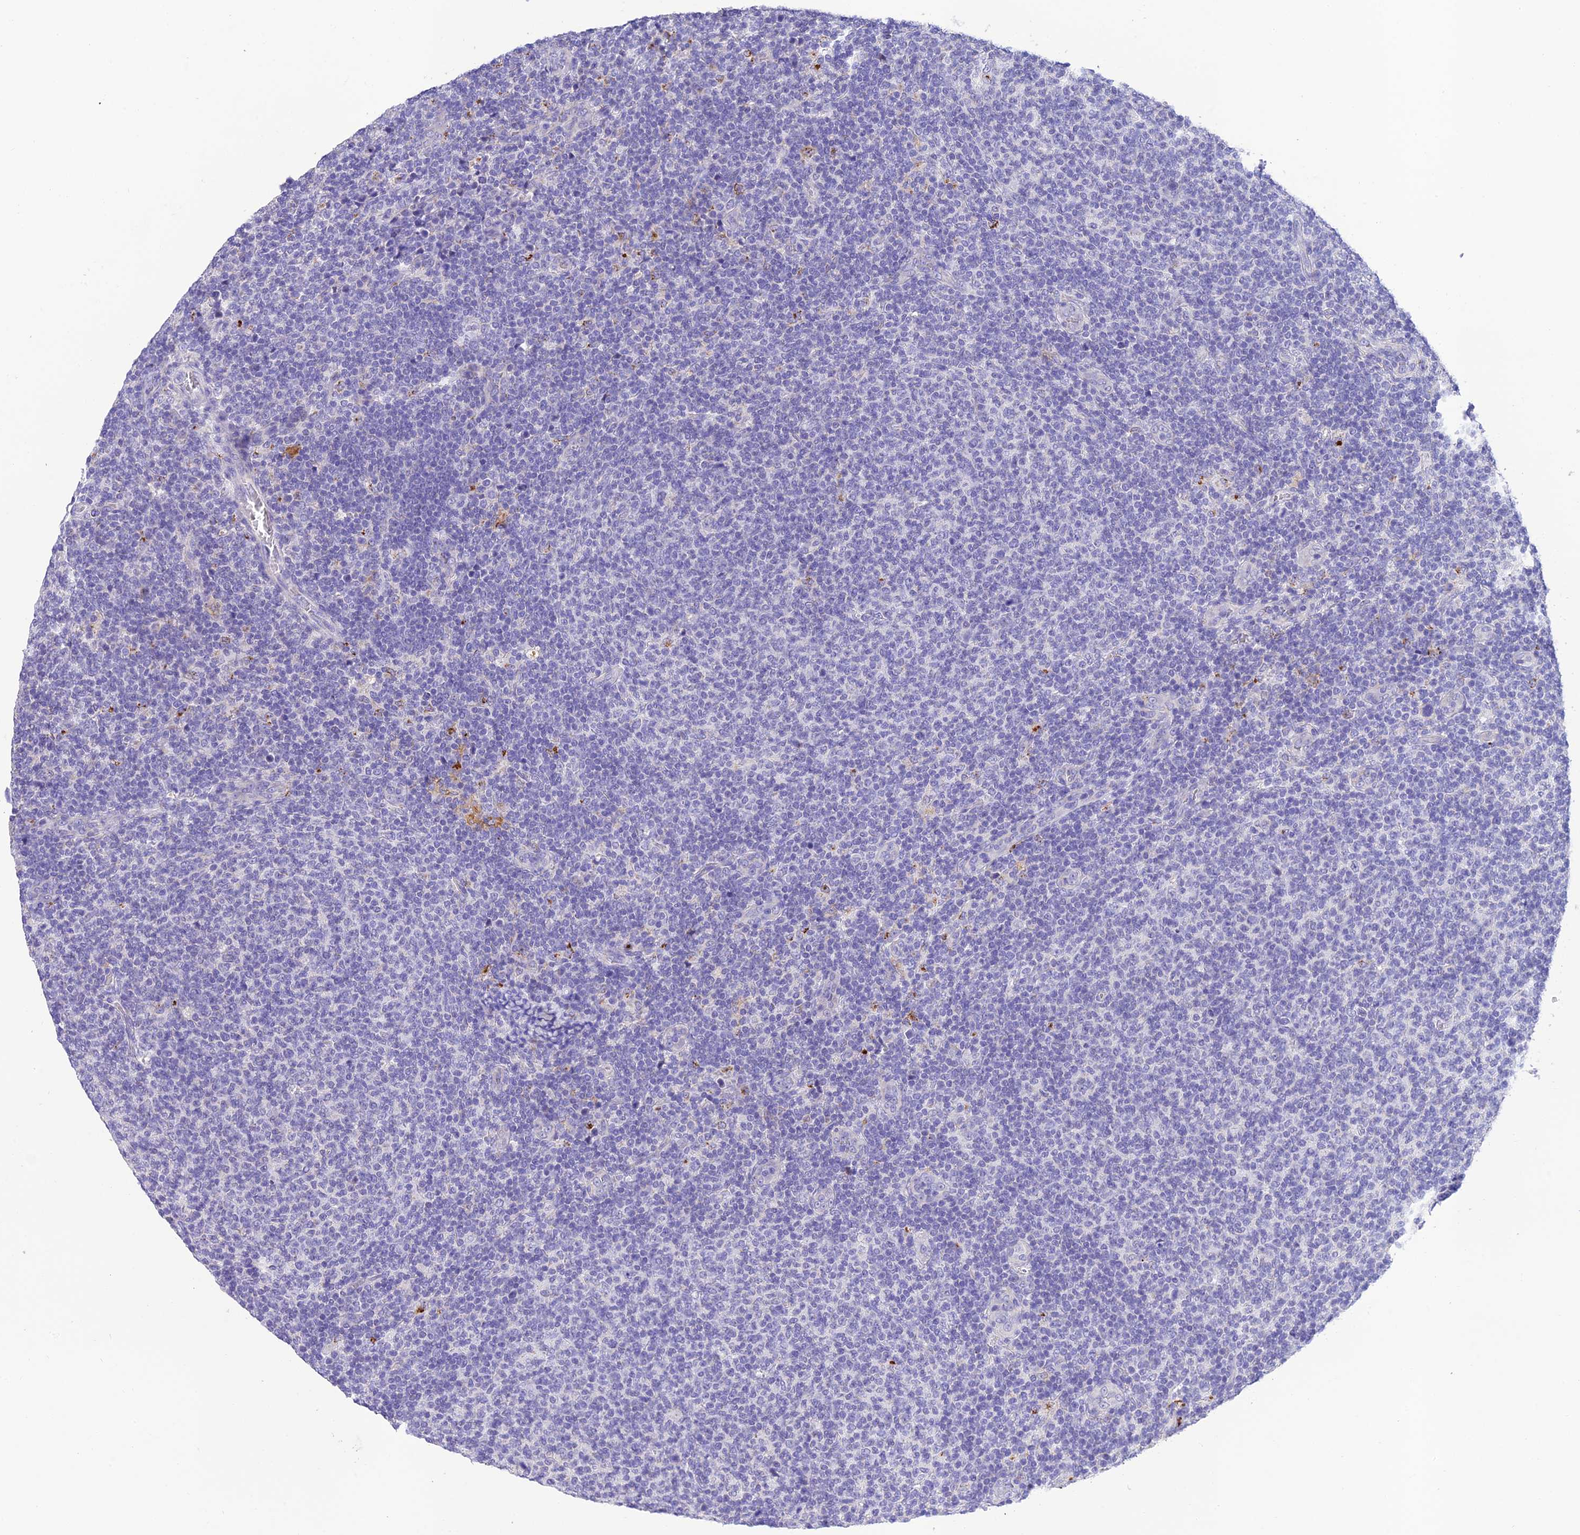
{"staining": {"intensity": "negative", "quantity": "none", "location": "none"}, "tissue": "lymphoma", "cell_type": "Tumor cells", "image_type": "cancer", "snomed": [{"axis": "morphology", "description": "Malignant lymphoma, non-Hodgkin's type, Low grade"}, {"axis": "topography", "description": "Lymph node"}], "caption": "The histopathology image exhibits no staining of tumor cells in low-grade malignant lymphoma, non-Hodgkin's type.", "gene": "MS4A5", "patient": {"sex": "male", "age": 66}}